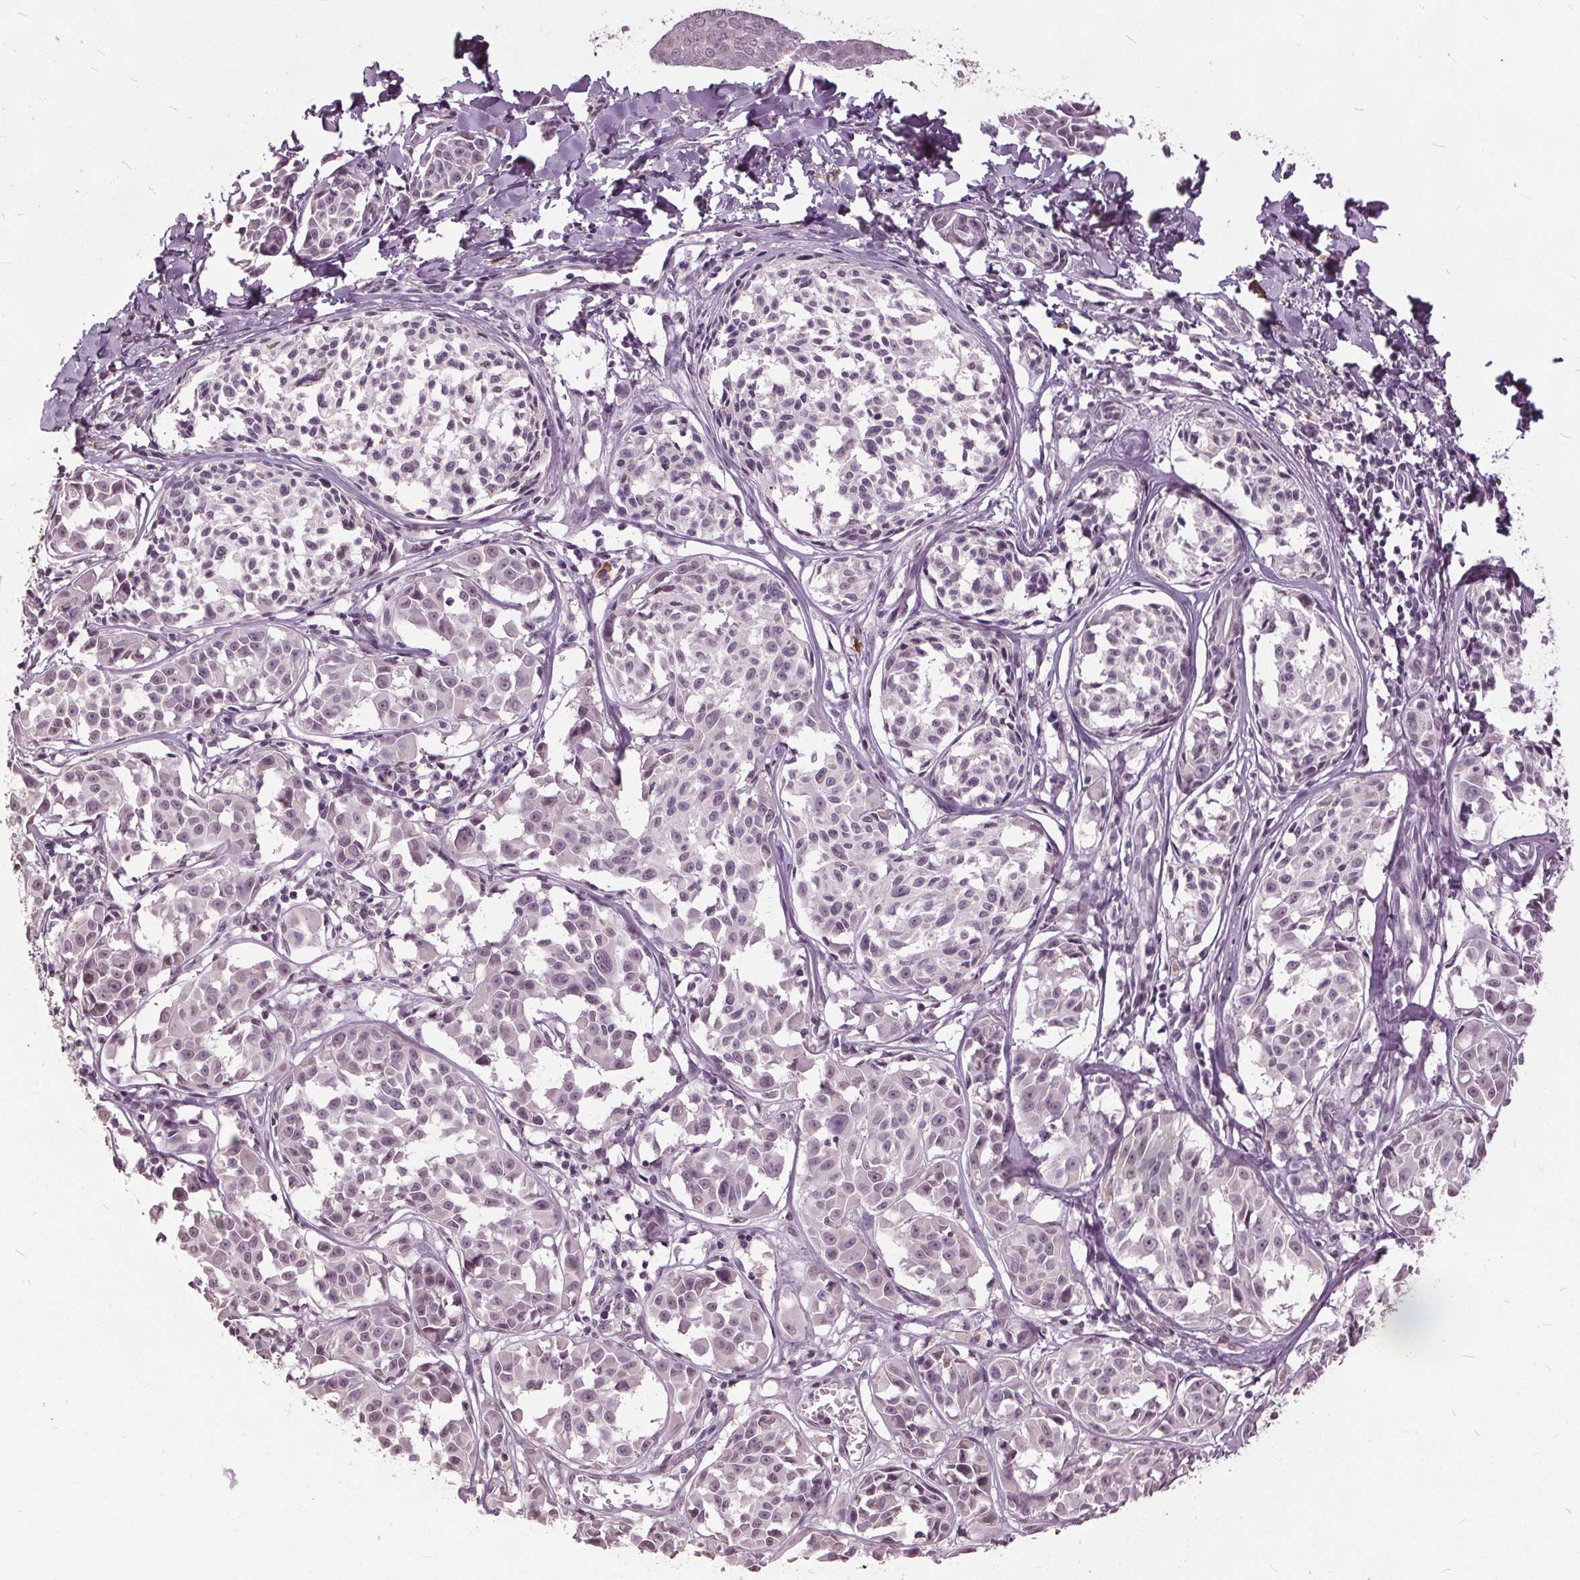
{"staining": {"intensity": "negative", "quantity": "none", "location": "none"}, "tissue": "melanoma", "cell_type": "Tumor cells", "image_type": "cancer", "snomed": [{"axis": "morphology", "description": "Malignant melanoma, NOS"}, {"axis": "topography", "description": "Skin"}], "caption": "The photomicrograph demonstrates no staining of tumor cells in malignant melanoma.", "gene": "CXCL16", "patient": {"sex": "male", "age": 51}}